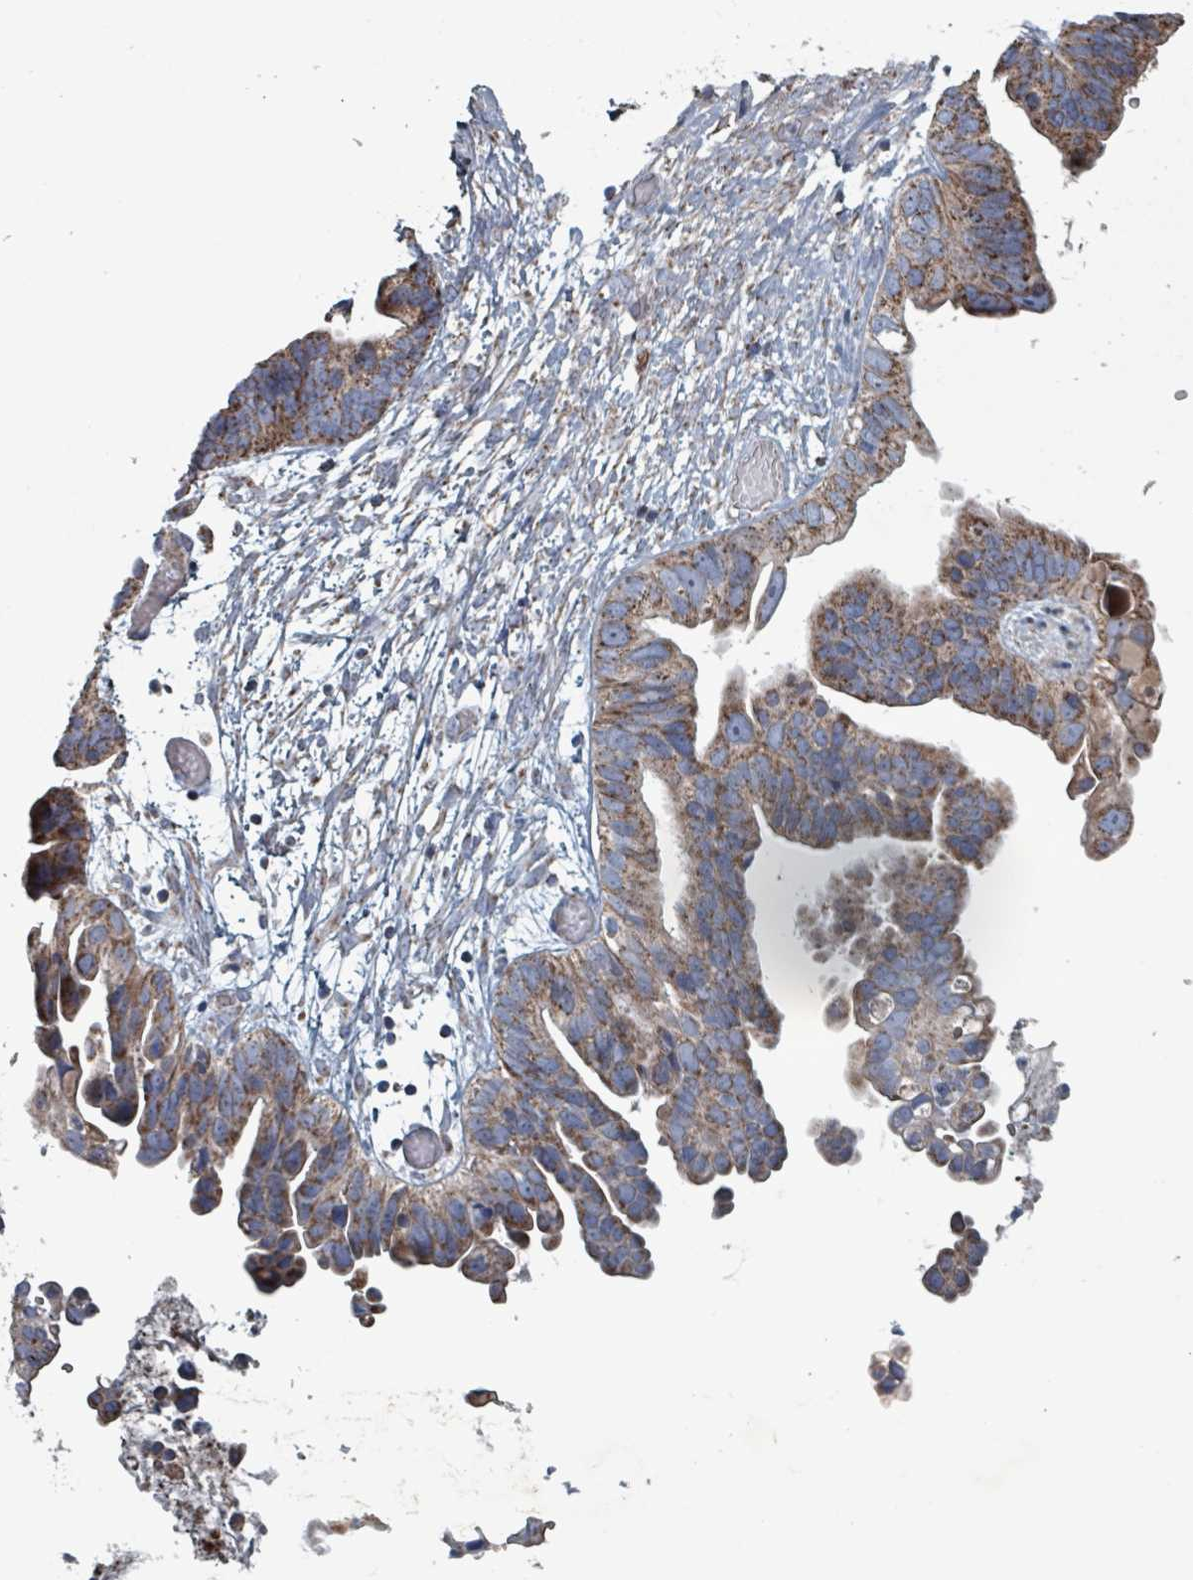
{"staining": {"intensity": "moderate", "quantity": ">75%", "location": "cytoplasmic/membranous"}, "tissue": "ovarian cancer", "cell_type": "Tumor cells", "image_type": "cancer", "snomed": [{"axis": "morphology", "description": "Cystadenocarcinoma, serous, NOS"}, {"axis": "topography", "description": "Ovary"}], "caption": "Immunohistochemistry (IHC) staining of ovarian cancer (serous cystadenocarcinoma), which displays medium levels of moderate cytoplasmic/membranous expression in approximately >75% of tumor cells indicating moderate cytoplasmic/membranous protein staining. The staining was performed using DAB (brown) for protein detection and nuclei were counterstained in hematoxylin (blue).", "gene": "ABHD18", "patient": {"sex": "female", "age": 56}}